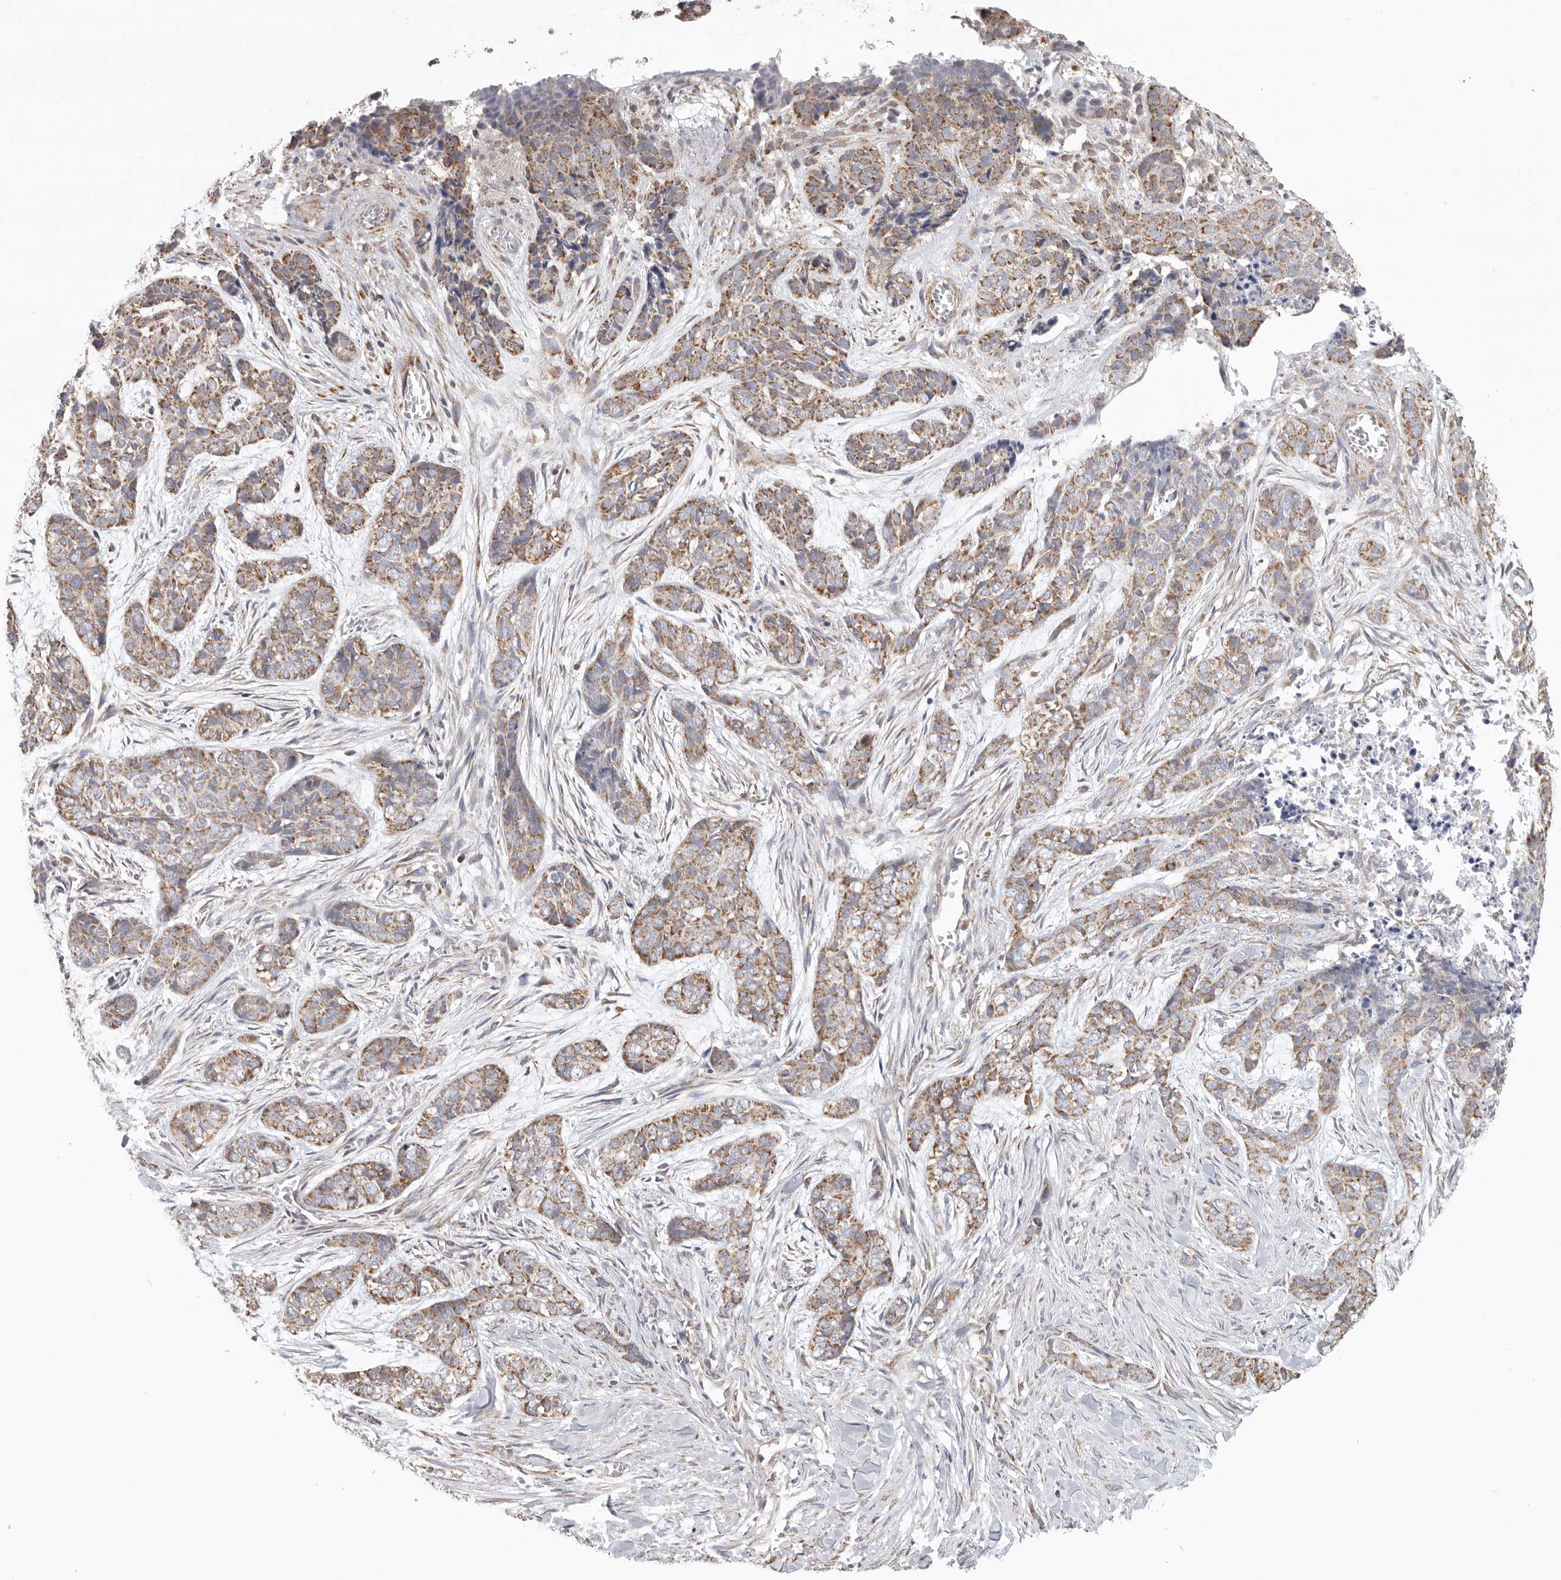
{"staining": {"intensity": "moderate", "quantity": ">75%", "location": "cytoplasmic/membranous"}, "tissue": "skin cancer", "cell_type": "Tumor cells", "image_type": "cancer", "snomed": [{"axis": "morphology", "description": "Basal cell carcinoma"}, {"axis": "topography", "description": "Skin"}], "caption": "Moderate cytoplasmic/membranous protein positivity is appreciated in approximately >75% of tumor cells in skin cancer (basal cell carcinoma). Nuclei are stained in blue.", "gene": "FKBP8", "patient": {"sex": "female", "age": 64}}